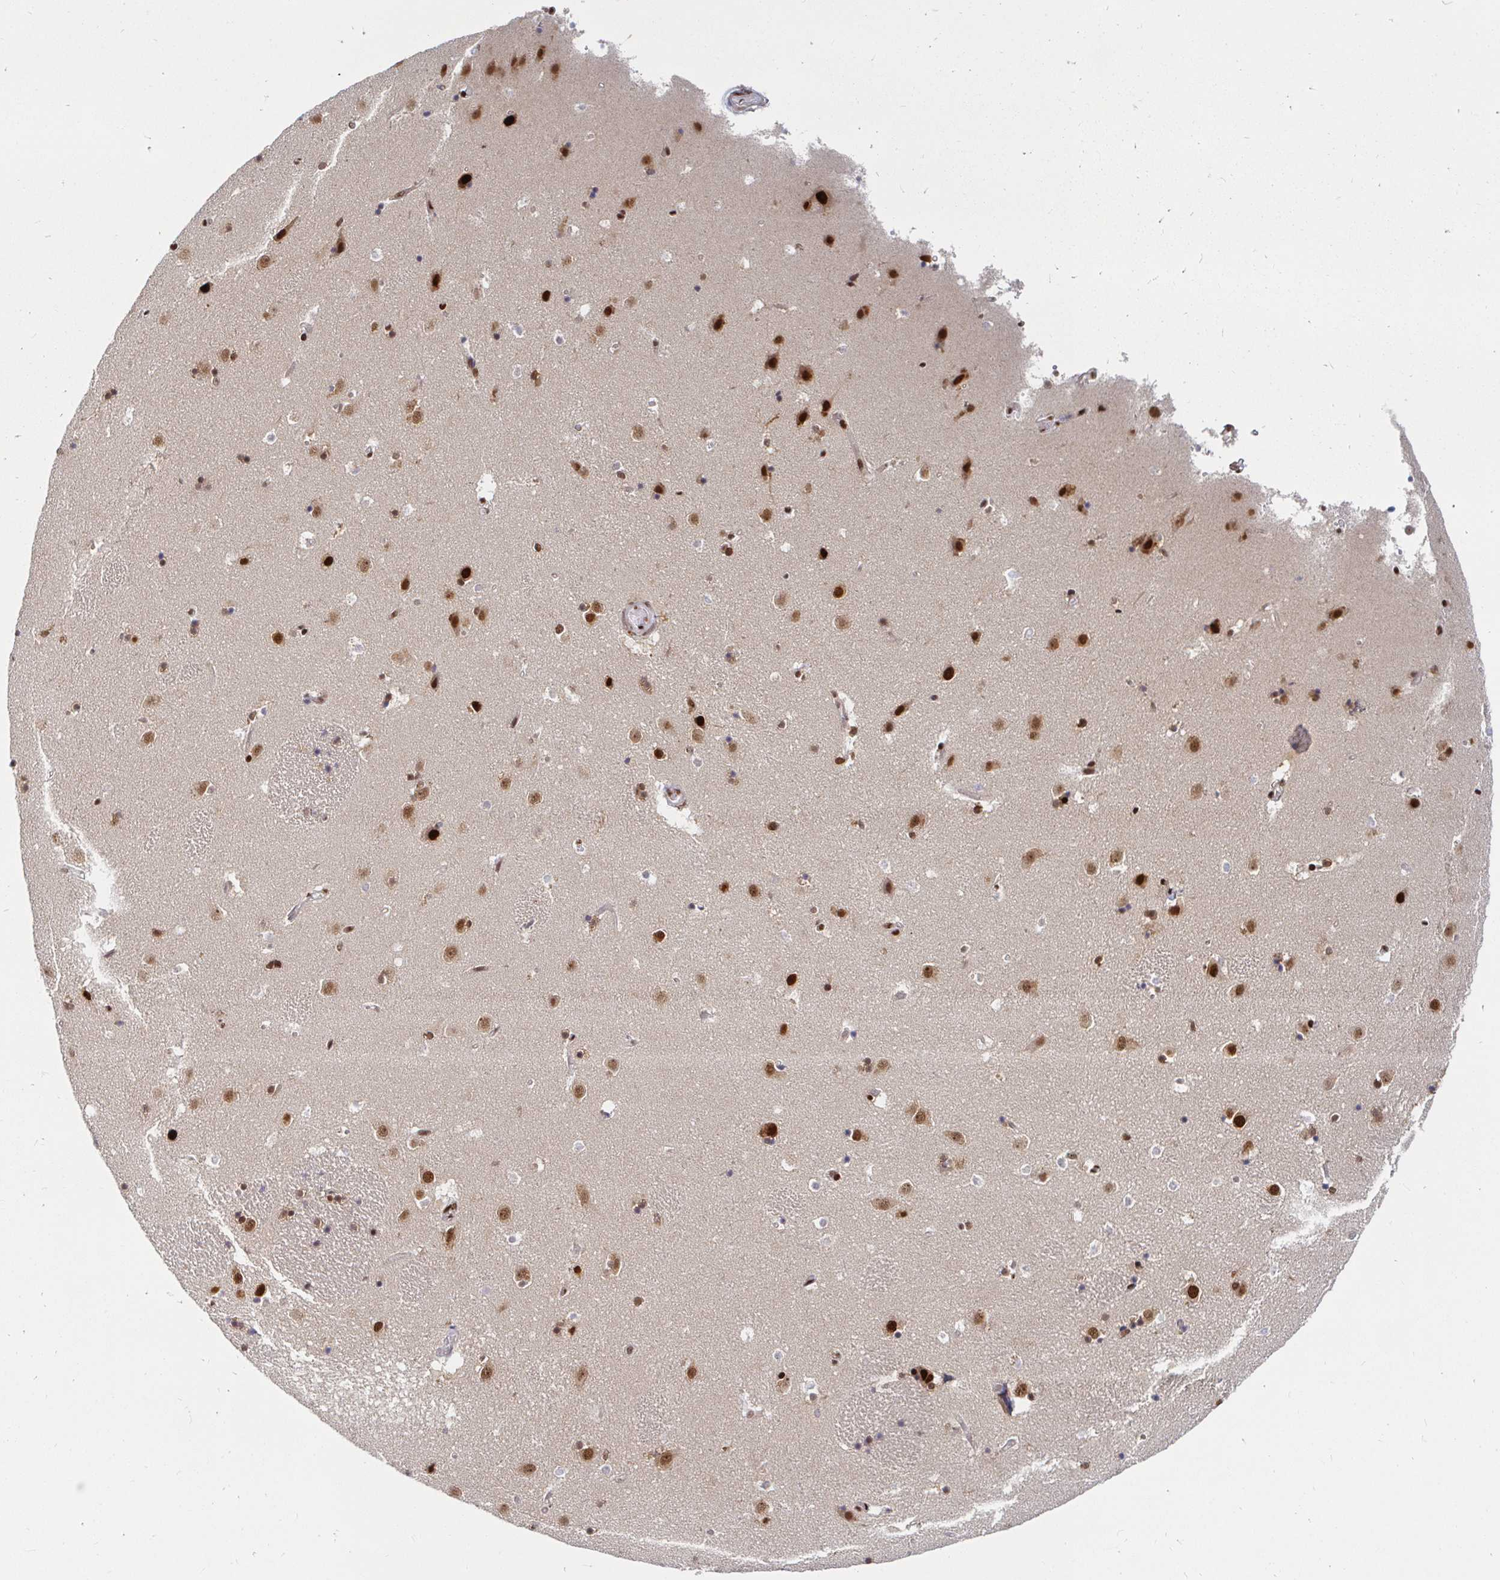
{"staining": {"intensity": "moderate", "quantity": "<25%", "location": "nuclear"}, "tissue": "caudate", "cell_type": "Glial cells", "image_type": "normal", "snomed": [{"axis": "morphology", "description": "Normal tissue, NOS"}, {"axis": "topography", "description": "Lateral ventricle wall"}], "caption": "This photomicrograph exhibits immunohistochemistry (IHC) staining of unremarkable caudate, with low moderate nuclear expression in approximately <25% of glial cells.", "gene": "RBMXL1", "patient": {"sex": "male", "age": 37}}